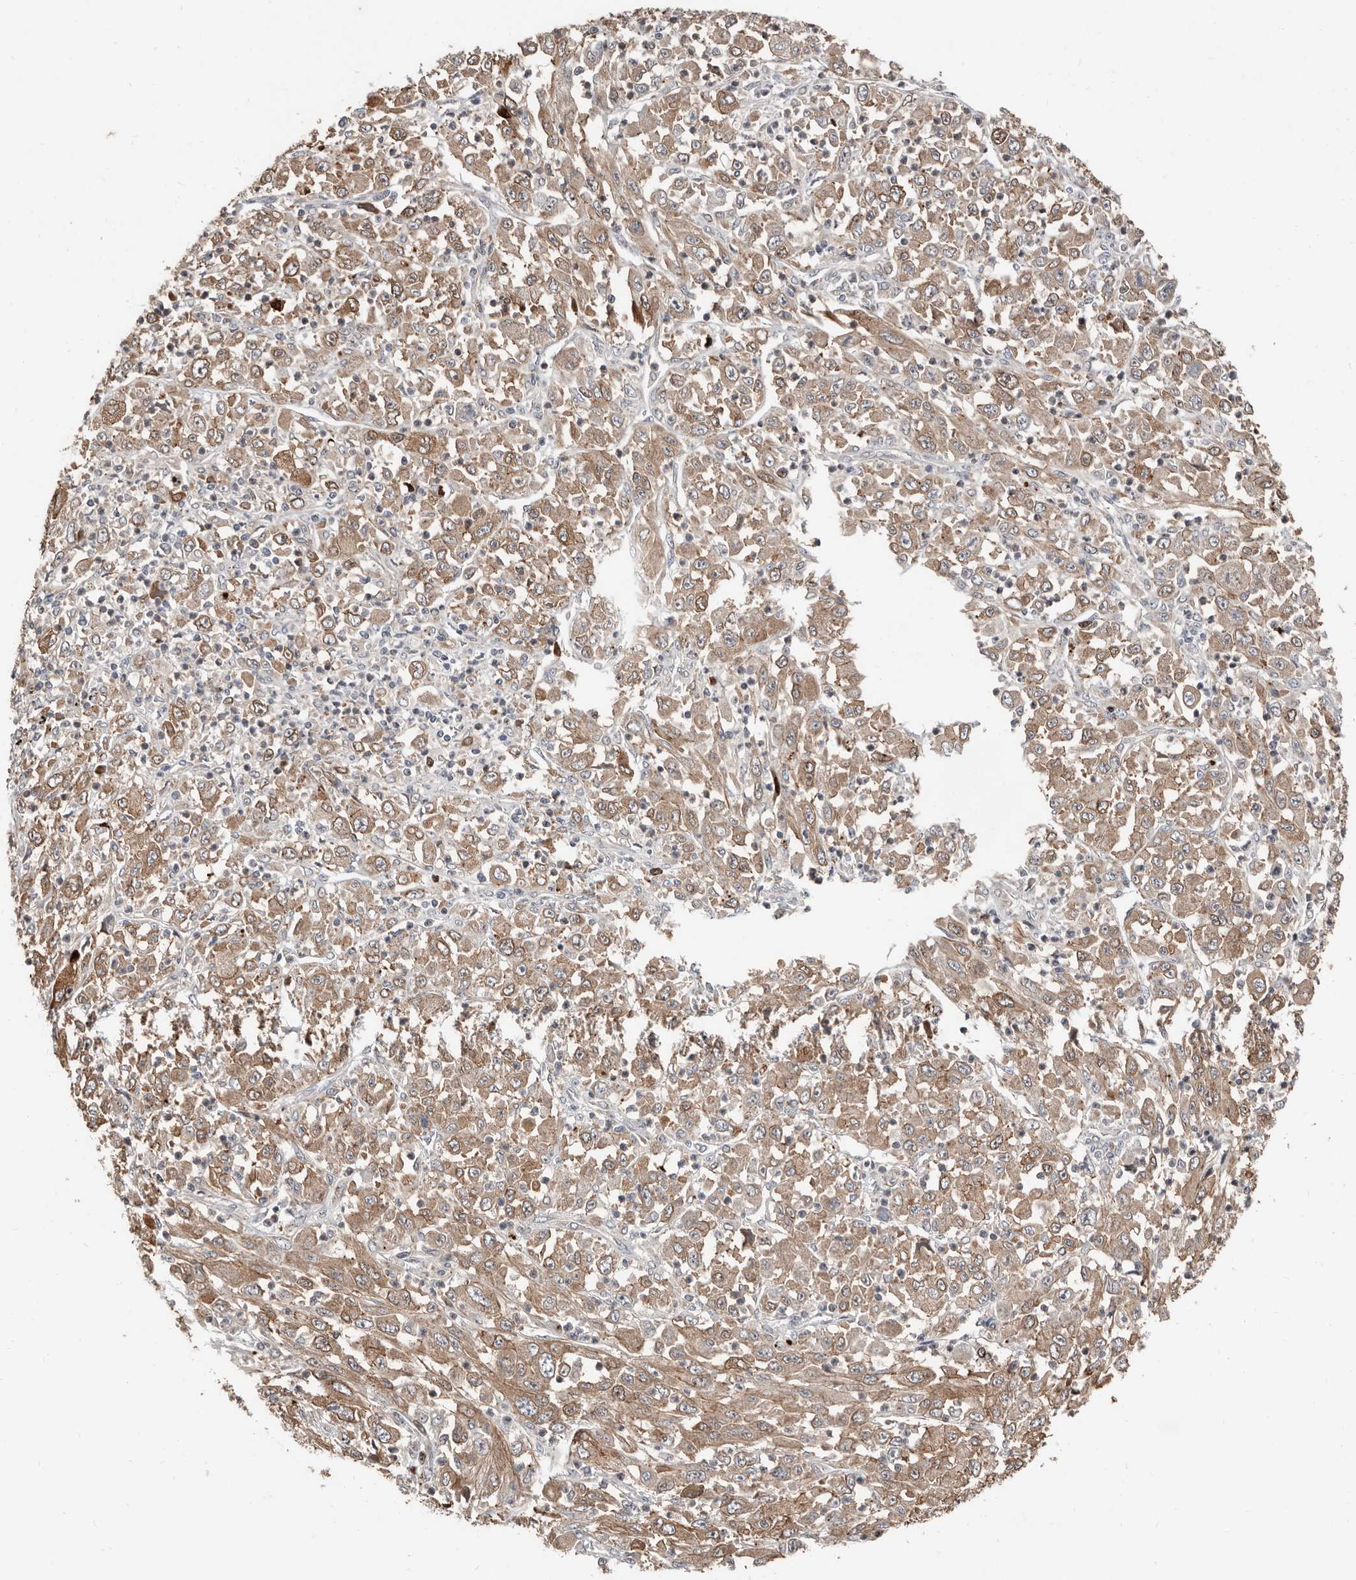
{"staining": {"intensity": "moderate", "quantity": ">75%", "location": "cytoplasmic/membranous"}, "tissue": "melanoma", "cell_type": "Tumor cells", "image_type": "cancer", "snomed": [{"axis": "morphology", "description": "Malignant melanoma, Metastatic site"}, {"axis": "topography", "description": "Skin"}], "caption": "Melanoma stained with a brown dye shows moderate cytoplasmic/membranous positive expression in approximately >75% of tumor cells.", "gene": "SMYD4", "patient": {"sex": "female", "age": 56}}